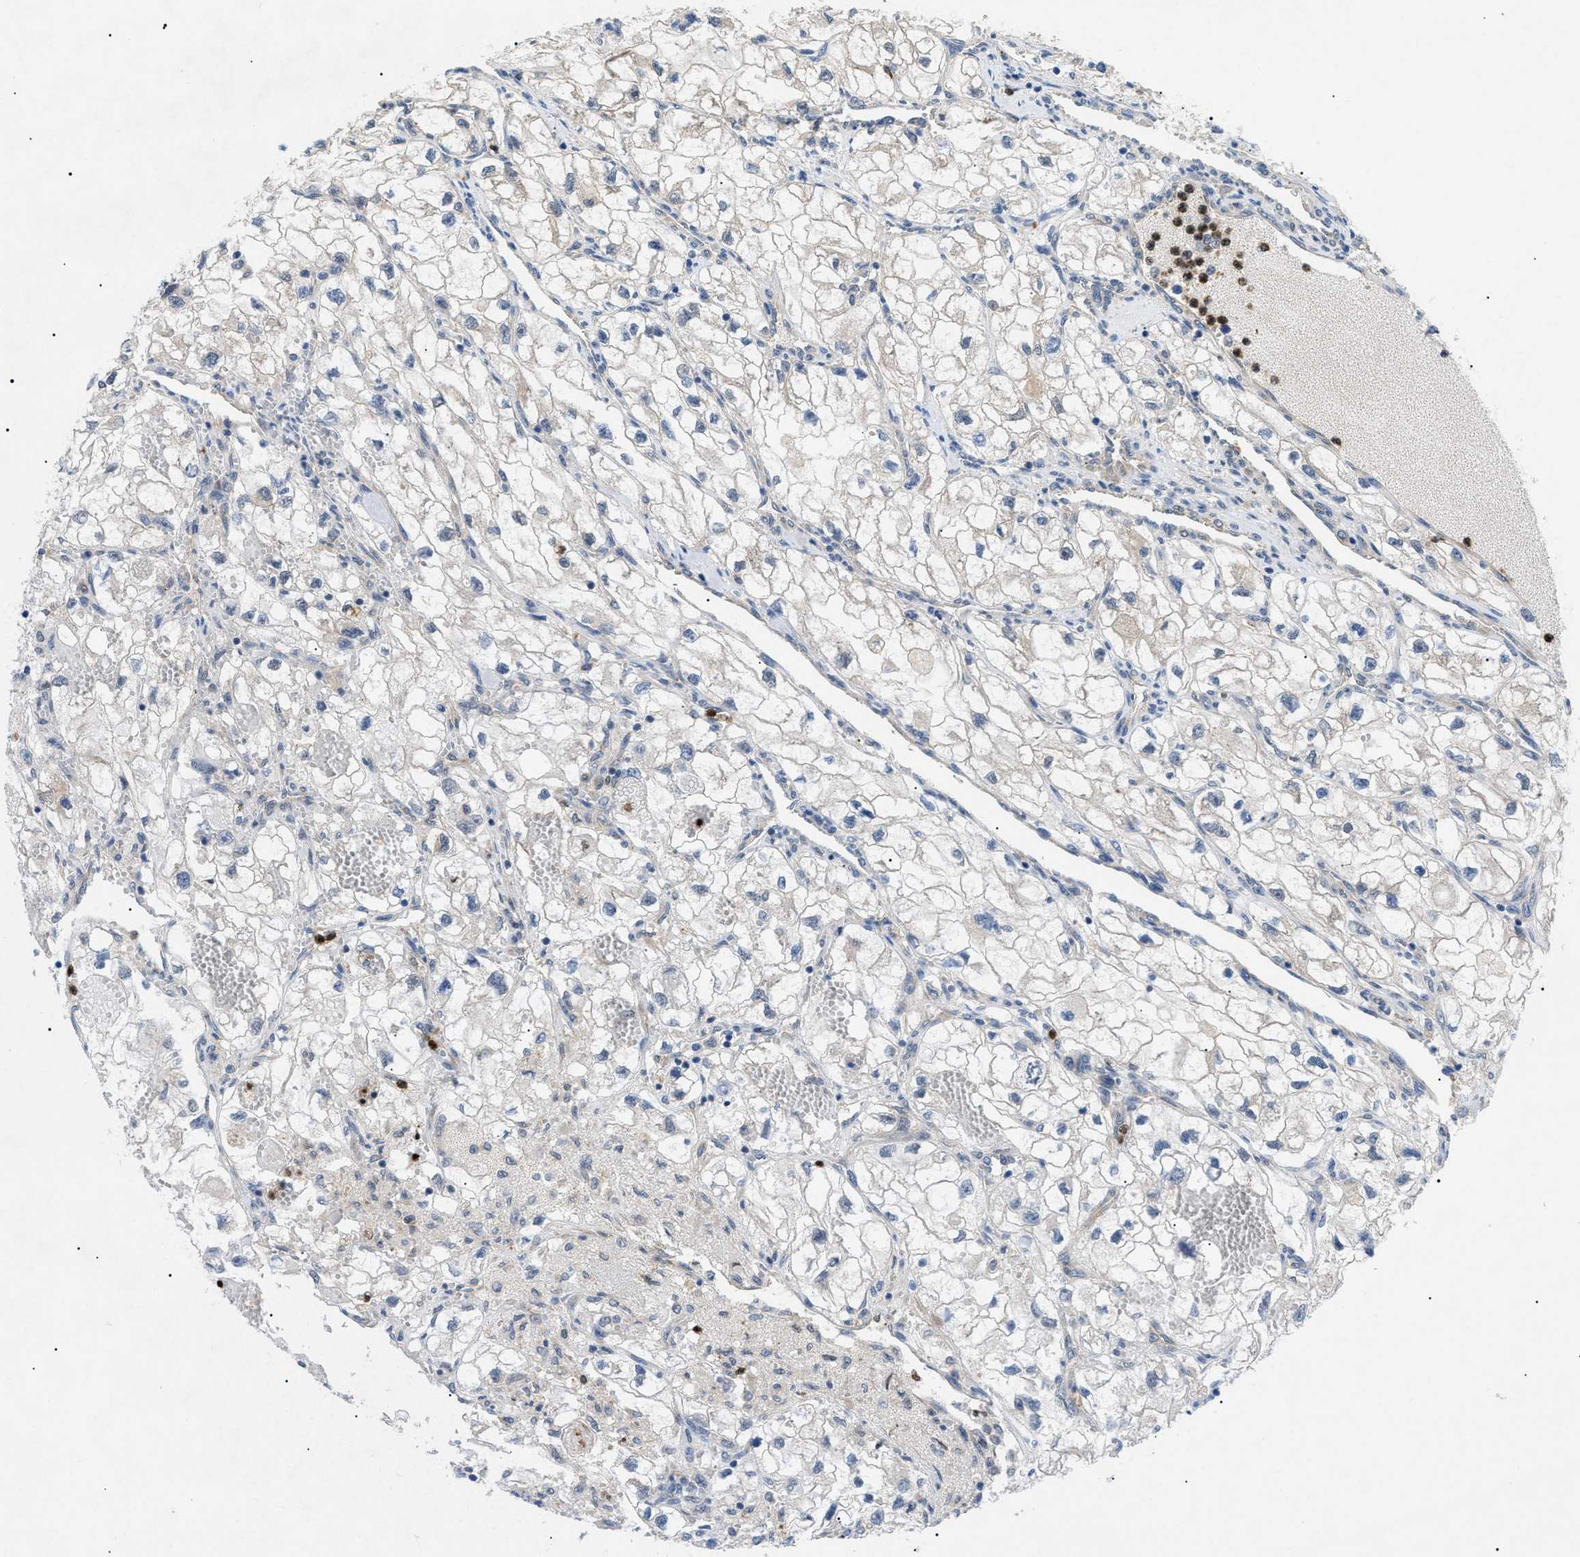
{"staining": {"intensity": "negative", "quantity": "none", "location": "none"}, "tissue": "renal cancer", "cell_type": "Tumor cells", "image_type": "cancer", "snomed": [{"axis": "morphology", "description": "Adenocarcinoma, NOS"}, {"axis": "topography", "description": "Kidney"}], "caption": "Renal cancer (adenocarcinoma) was stained to show a protein in brown. There is no significant staining in tumor cells.", "gene": "RIPK1", "patient": {"sex": "female", "age": 70}}